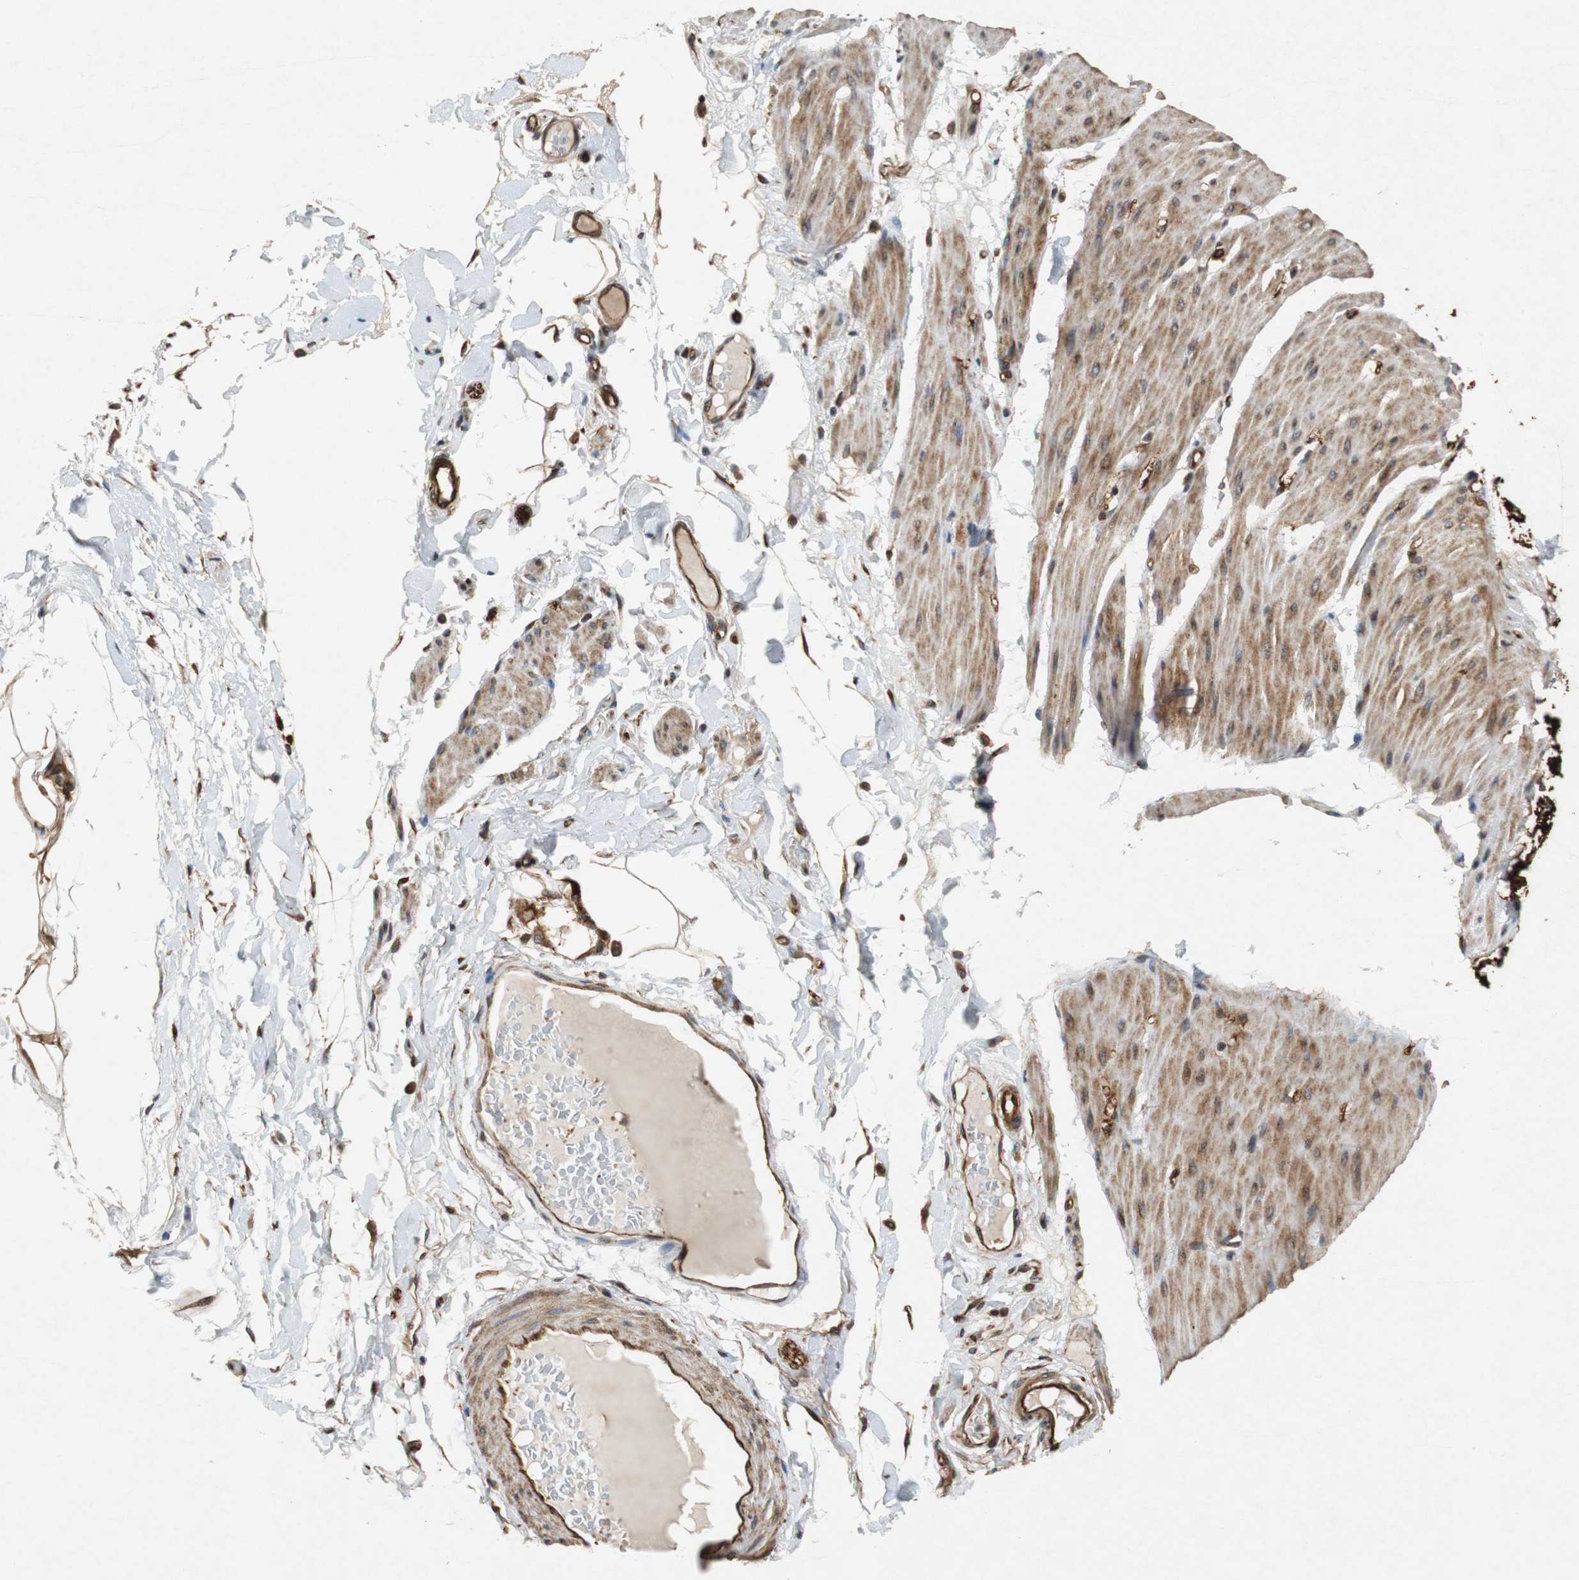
{"staining": {"intensity": "moderate", "quantity": "25%-75%", "location": "cytoplasmic/membranous"}, "tissue": "smooth muscle", "cell_type": "Smooth muscle cells", "image_type": "normal", "snomed": [{"axis": "morphology", "description": "Normal tissue, NOS"}, {"axis": "topography", "description": "Smooth muscle"}, {"axis": "topography", "description": "Colon"}], "caption": "IHC staining of benign smooth muscle, which demonstrates medium levels of moderate cytoplasmic/membranous positivity in about 25%-75% of smooth muscle cells indicating moderate cytoplasmic/membranous protein expression. The staining was performed using DAB (3,3'-diaminobenzidine) (brown) for protein detection and nuclei were counterstained in hematoxylin (blue).", "gene": "TUBA4A", "patient": {"sex": "male", "age": 67}}